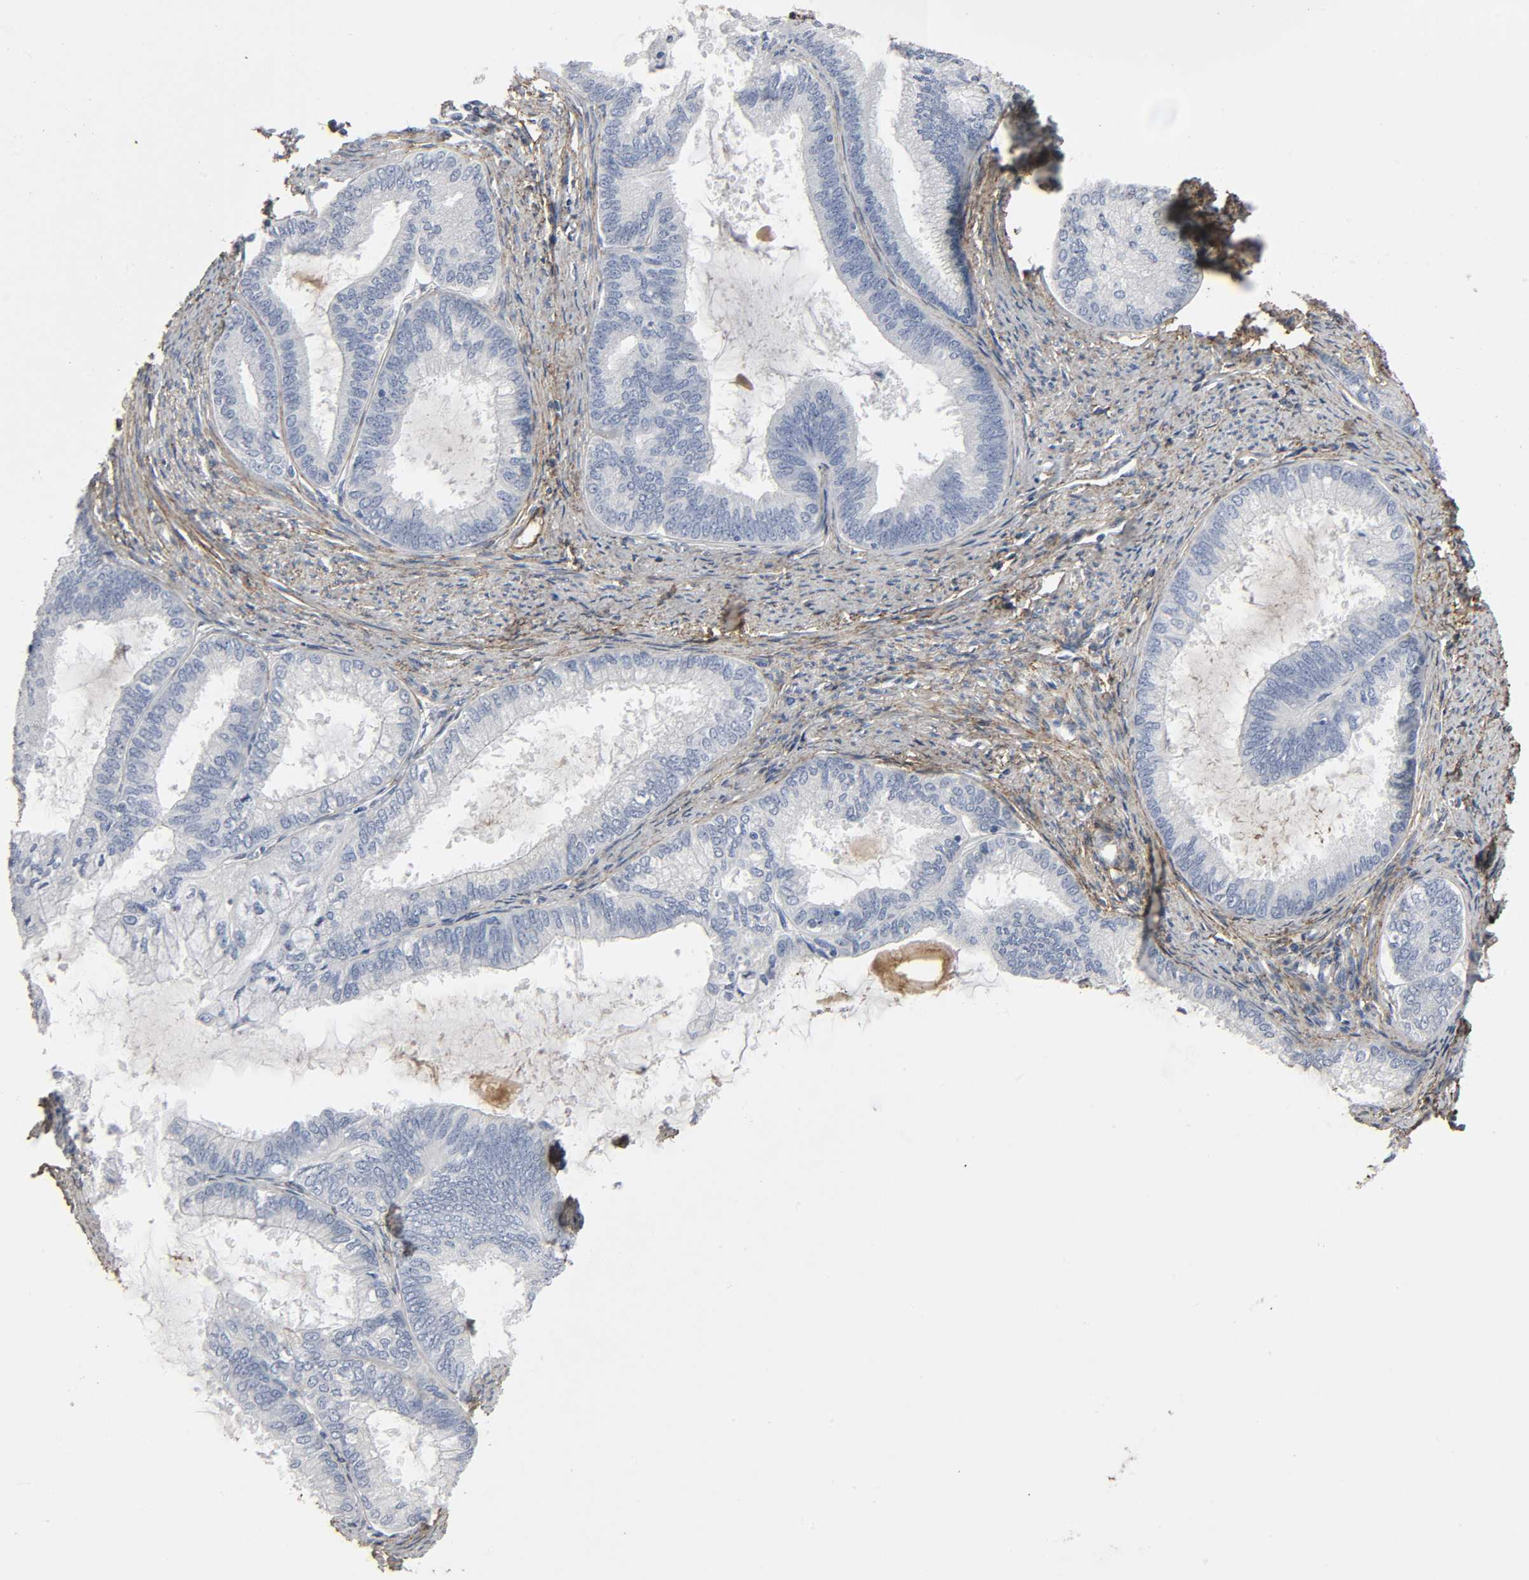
{"staining": {"intensity": "negative", "quantity": "none", "location": "none"}, "tissue": "endometrial cancer", "cell_type": "Tumor cells", "image_type": "cancer", "snomed": [{"axis": "morphology", "description": "Adenocarcinoma, NOS"}, {"axis": "topography", "description": "Endometrium"}], "caption": "This is a image of immunohistochemistry (IHC) staining of adenocarcinoma (endometrial), which shows no positivity in tumor cells.", "gene": "FBLN5", "patient": {"sex": "female", "age": 86}}